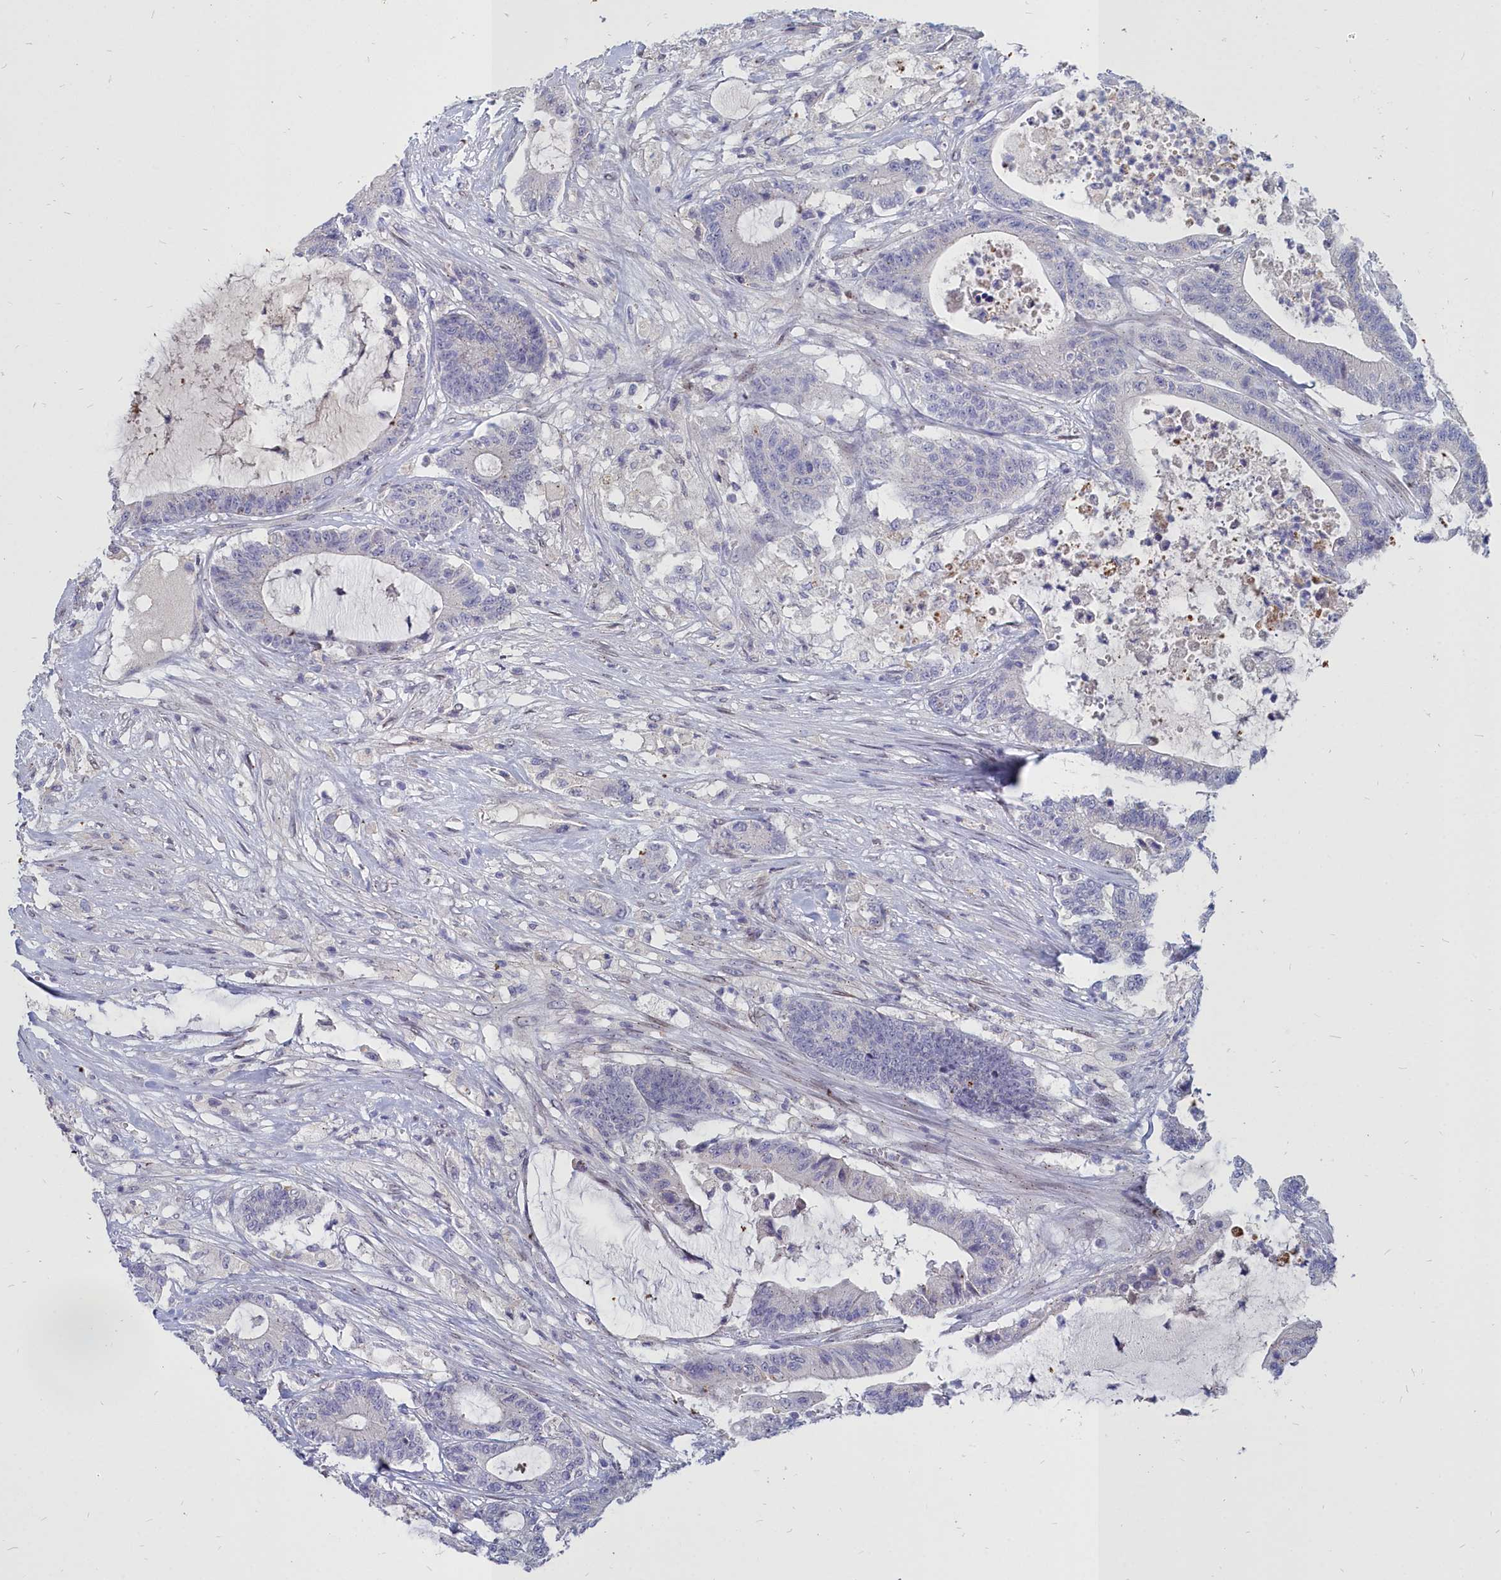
{"staining": {"intensity": "negative", "quantity": "none", "location": "none"}, "tissue": "colorectal cancer", "cell_type": "Tumor cells", "image_type": "cancer", "snomed": [{"axis": "morphology", "description": "Adenocarcinoma, NOS"}, {"axis": "topography", "description": "Colon"}], "caption": "Tumor cells are negative for protein expression in human colorectal cancer.", "gene": "NOXA1", "patient": {"sex": "female", "age": 84}}